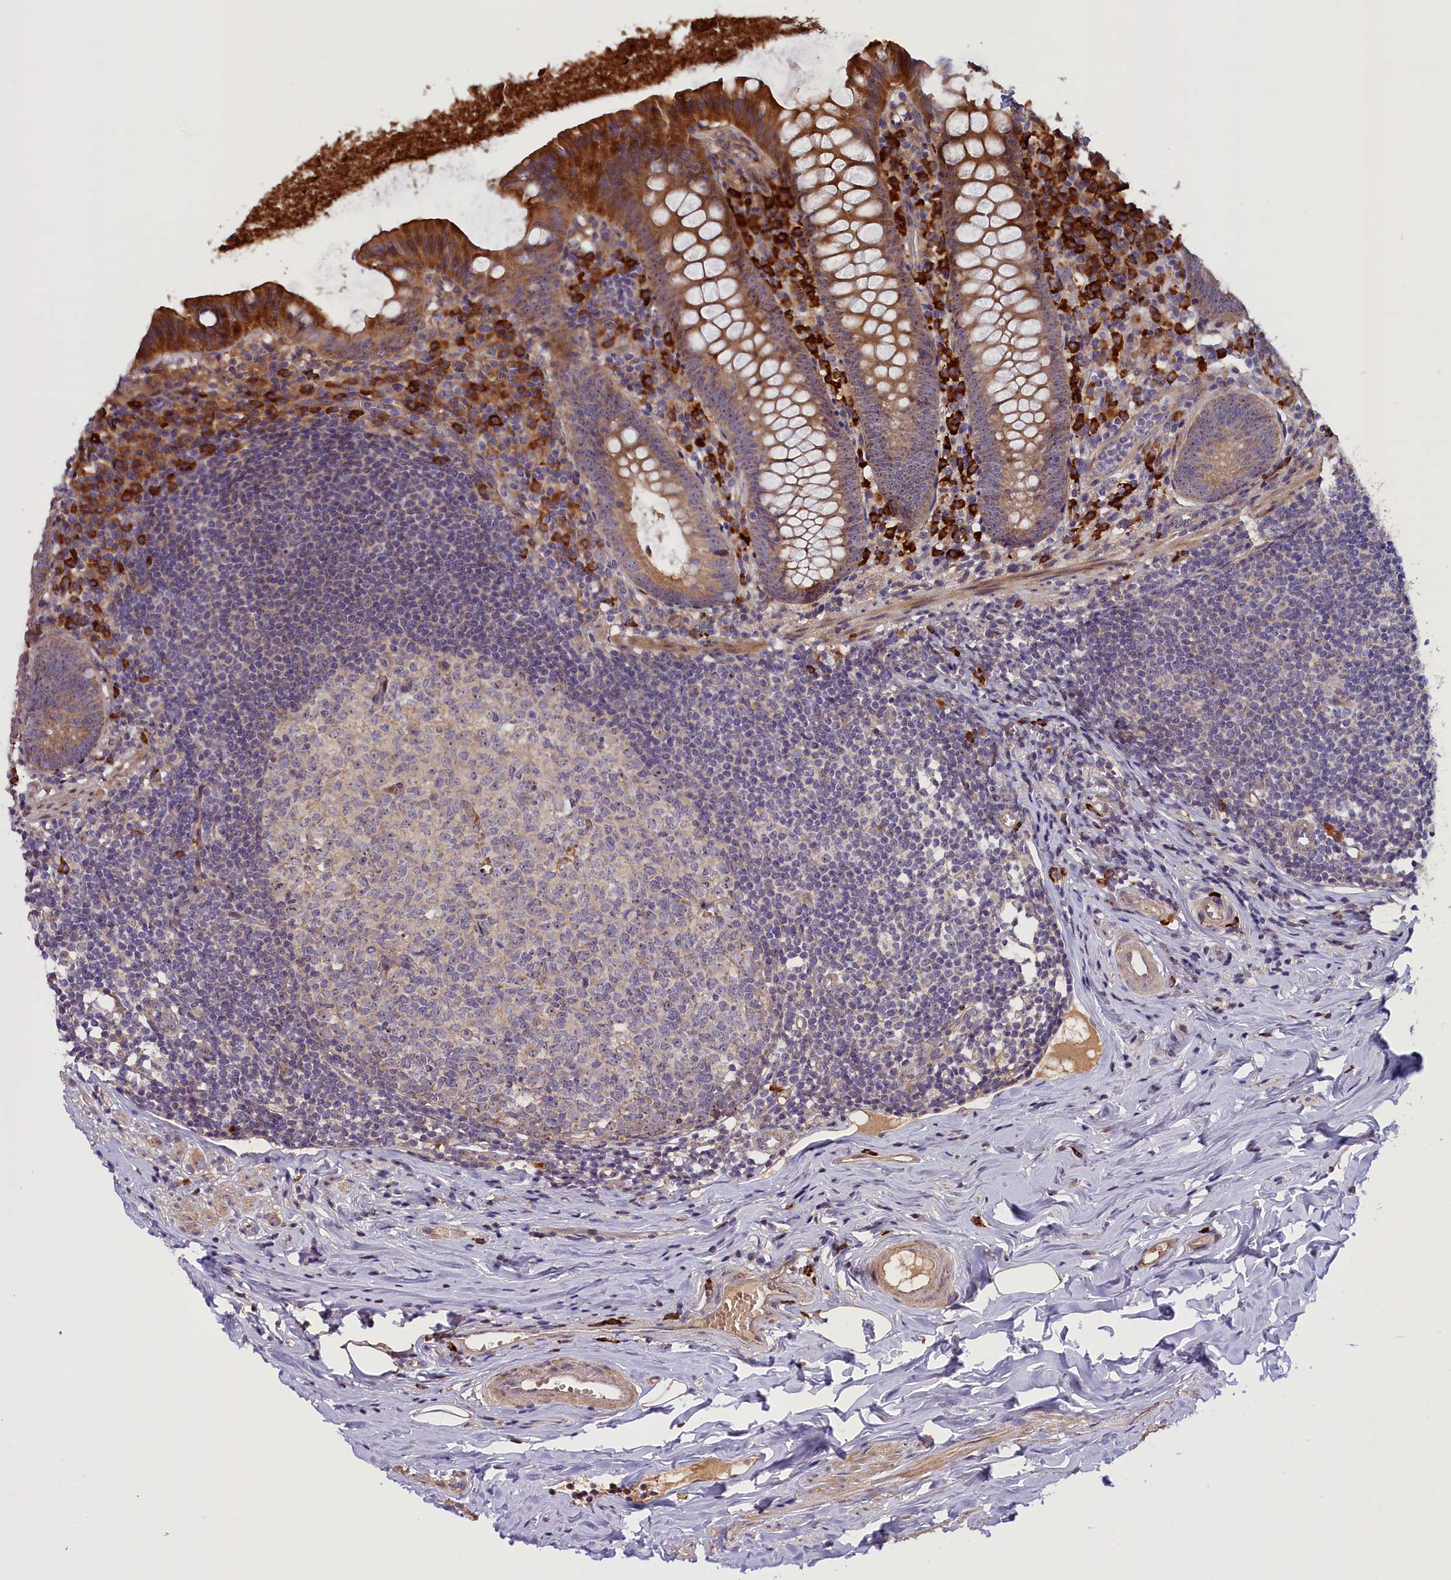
{"staining": {"intensity": "strong", "quantity": ">75%", "location": "cytoplasmic/membranous"}, "tissue": "appendix", "cell_type": "Glandular cells", "image_type": "normal", "snomed": [{"axis": "morphology", "description": "Normal tissue, NOS"}, {"axis": "topography", "description": "Appendix"}], "caption": "Normal appendix was stained to show a protein in brown. There is high levels of strong cytoplasmic/membranous staining in about >75% of glandular cells.", "gene": "FRY", "patient": {"sex": "female", "age": 51}}